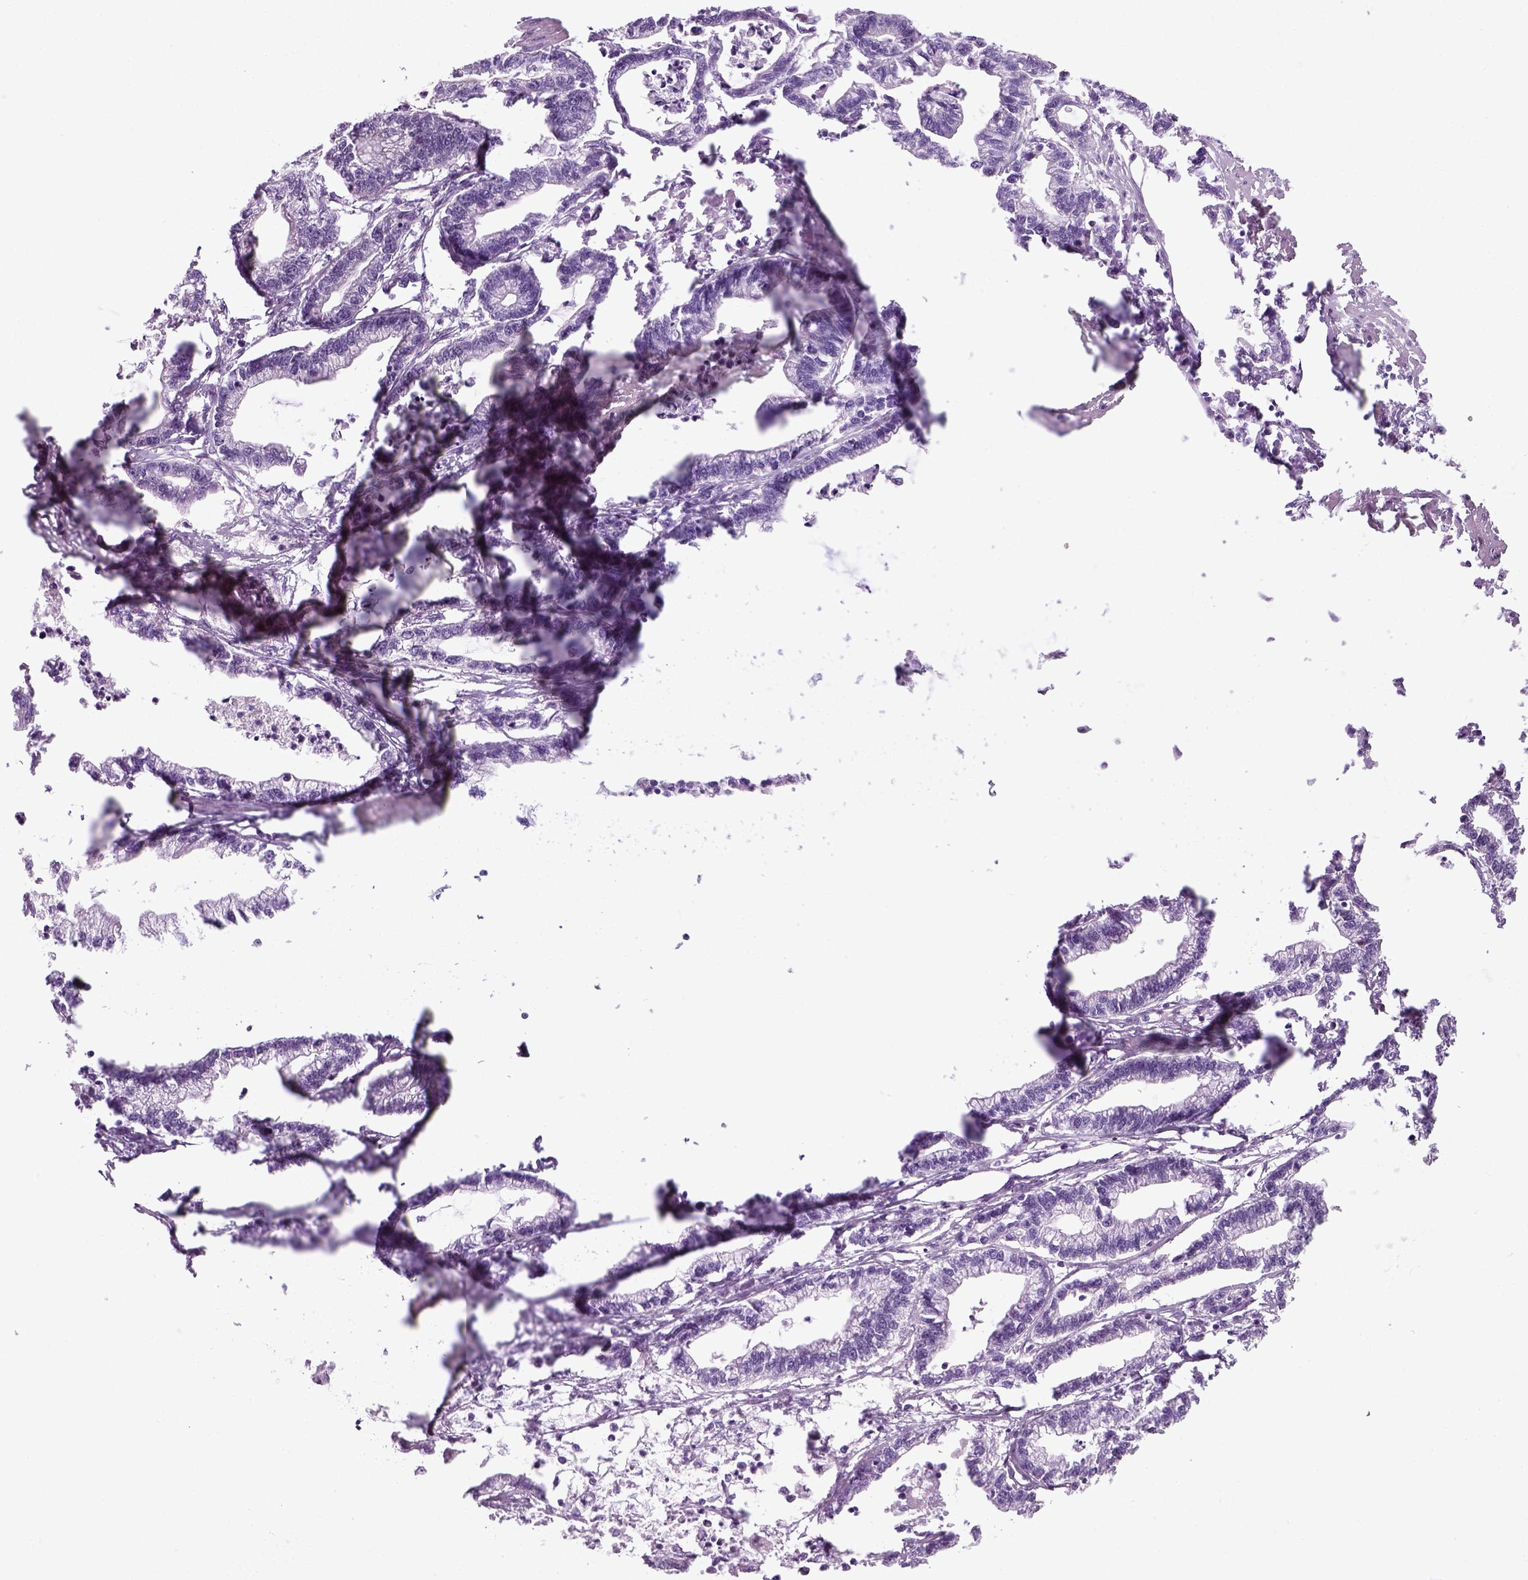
{"staining": {"intensity": "negative", "quantity": "none", "location": "none"}, "tissue": "stomach cancer", "cell_type": "Tumor cells", "image_type": "cancer", "snomed": [{"axis": "morphology", "description": "Adenocarcinoma, NOS"}, {"axis": "topography", "description": "Stomach"}], "caption": "Immunohistochemical staining of human stomach adenocarcinoma shows no significant staining in tumor cells. (DAB (3,3'-diaminobenzidine) immunohistochemistry visualized using brightfield microscopy, high magnification).", "gene": "SLC12A5", "patient": {"sex": "male", "age": 83}}